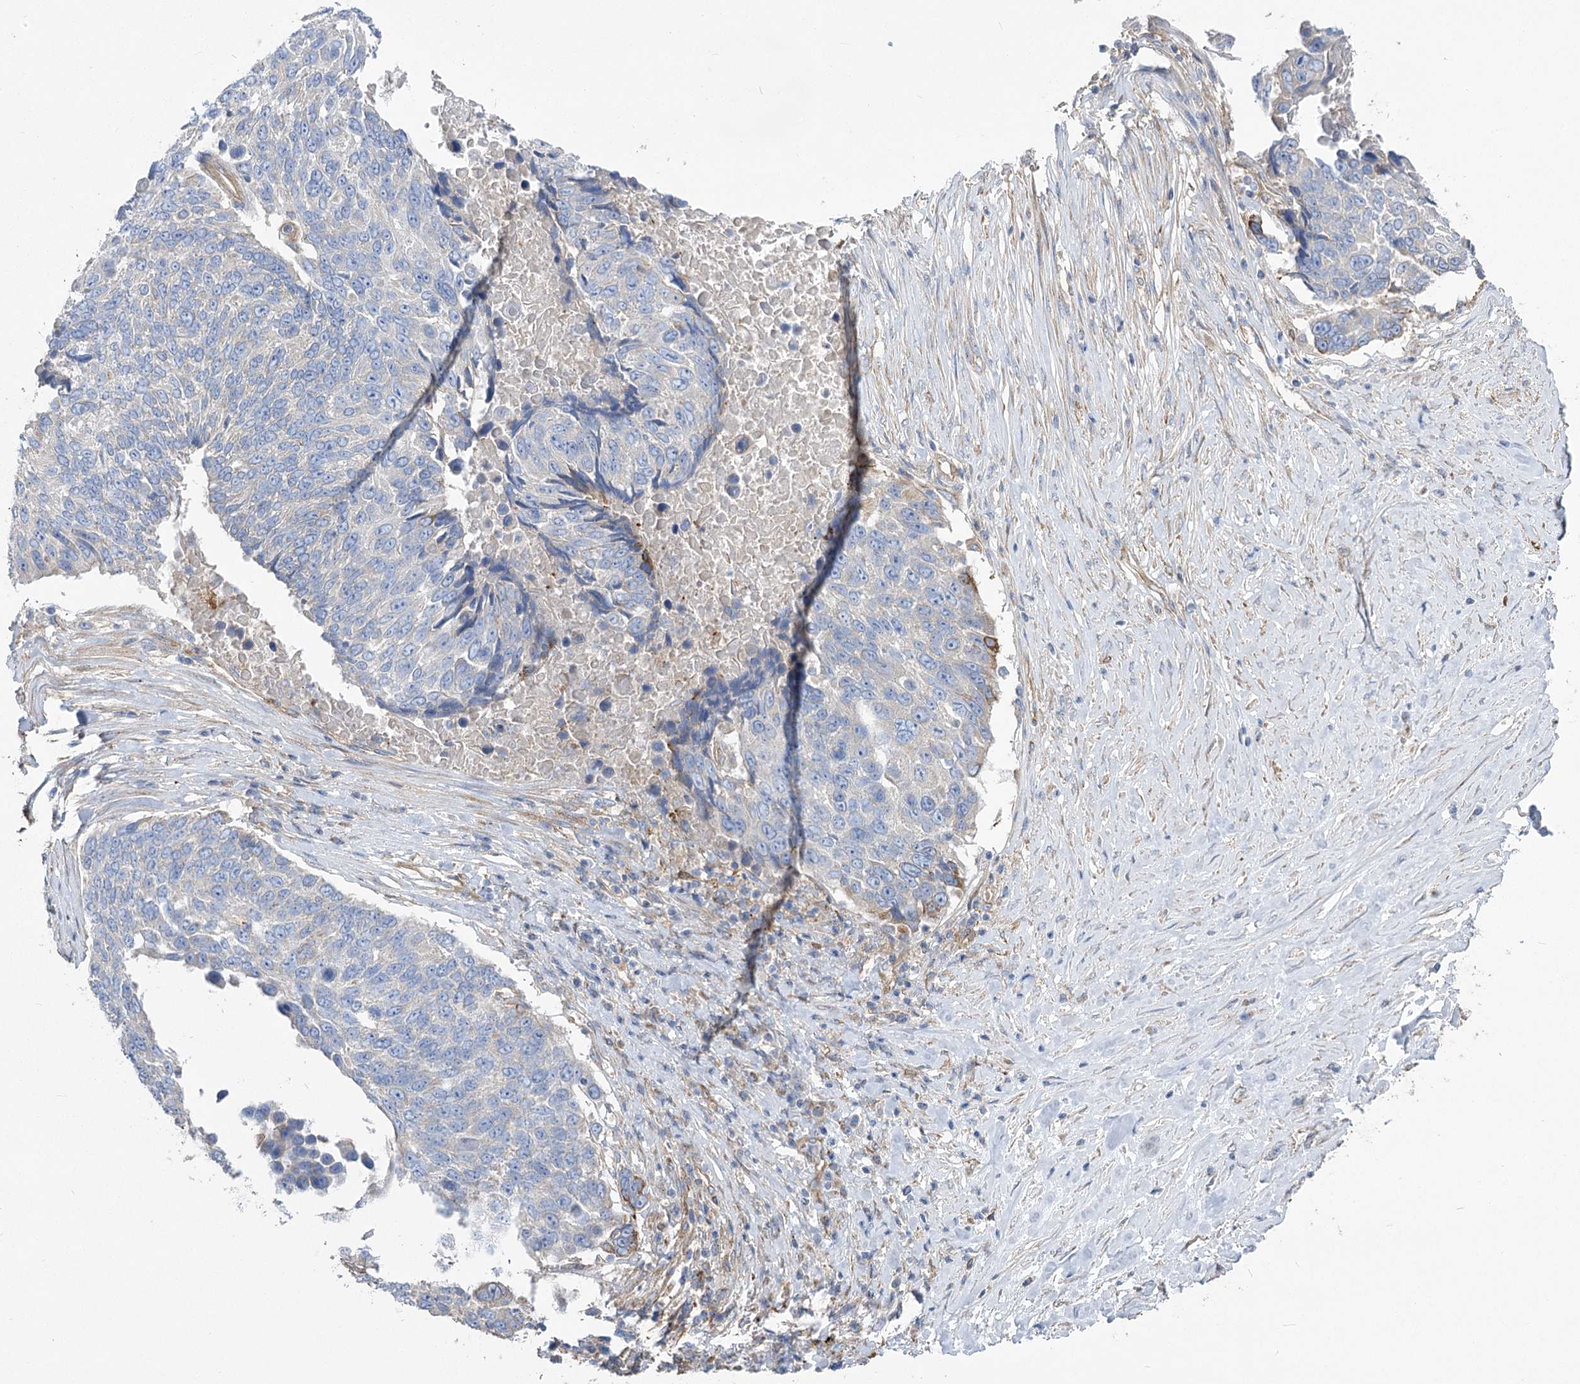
{"staining": {"intensity": "negative", "quantity": "none", "location": "none"}, "tissue": "lung cancer", "cell_type": "Tumor cells", "image_type": "cancer", "snomed": [{"axis": "morphology", "description": "Squamous cell carcinoma, NOS"}, {"axis": "topography", "description": "Lung"}], "caption": "Tumor cells show no significant staining in lung cancer (squamous cell carcinoma).", "gene": "RMDN2", "patient": {"sex": "male", "age": 66}}